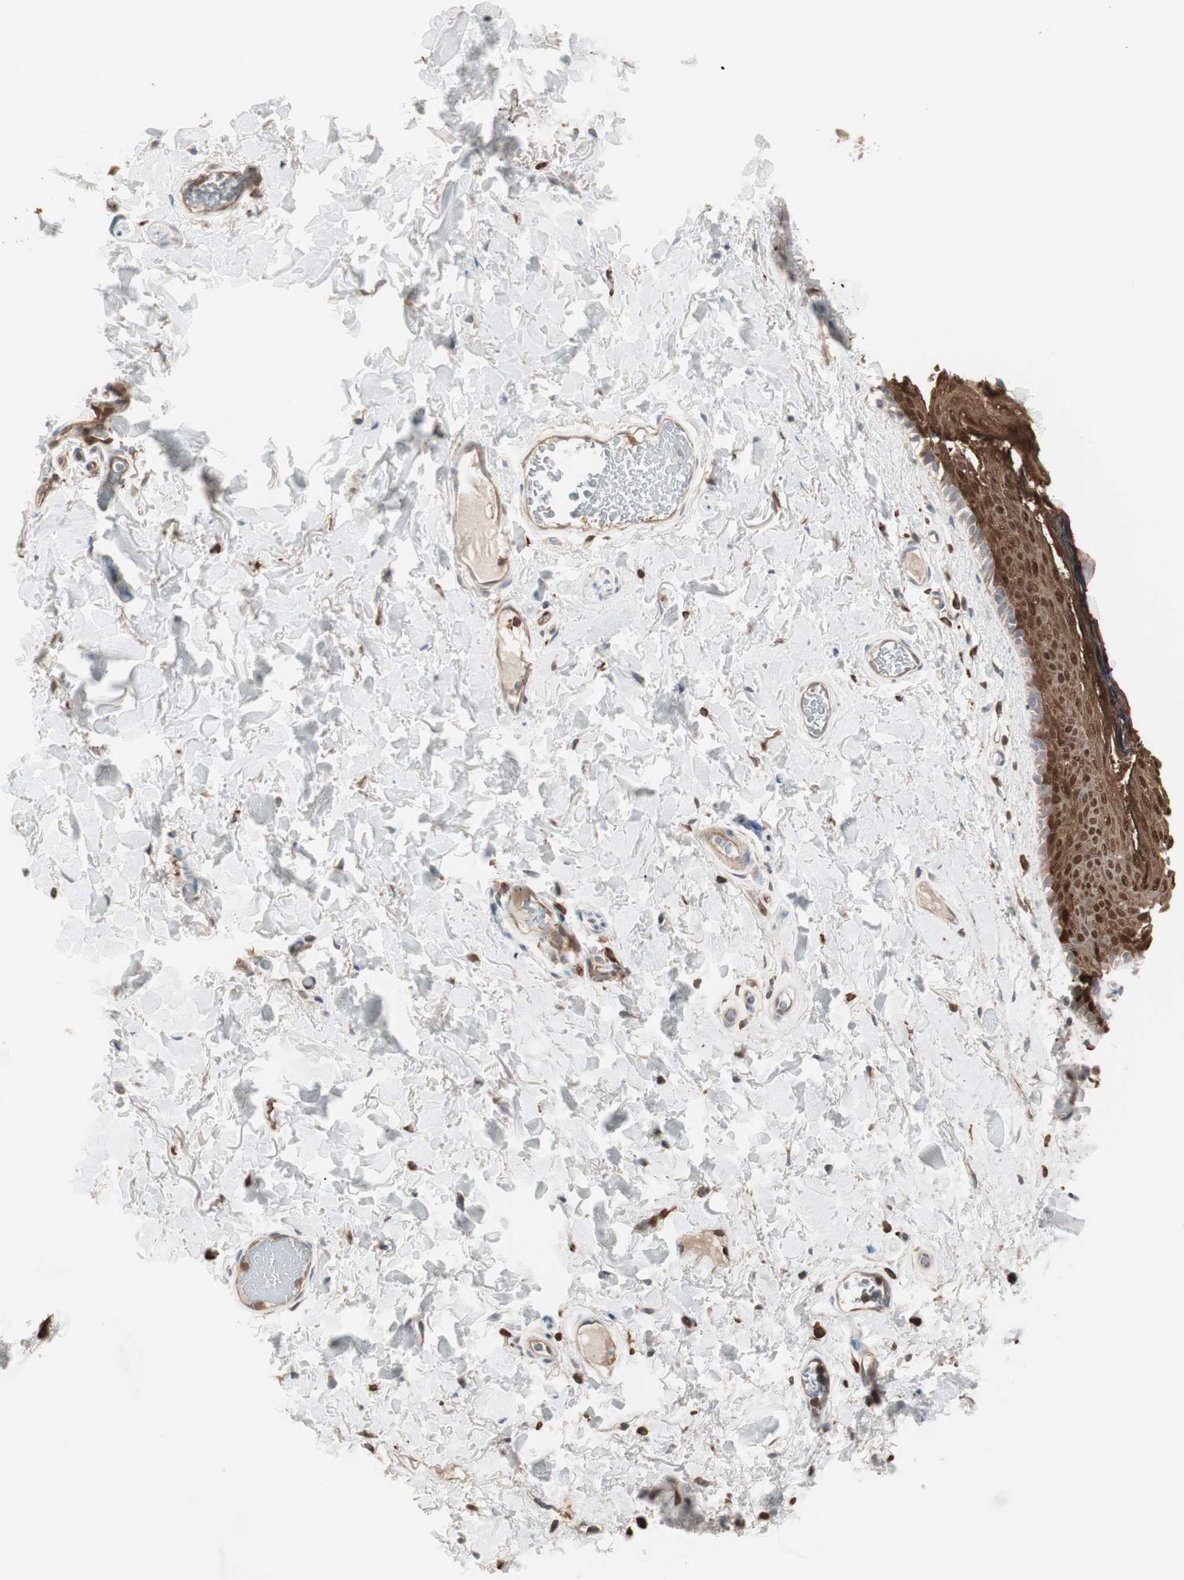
{"staining": {"intensity": "strong", "quantity": ">75%", "location": "cytoplasmic/membranous,nuclear"}, "tissue": "skin", "cell_type": "Epidermal cells", "image_type": "normal", "snomed": [{"axis": "morphology", "description": "Normal tissue, NOS"}, {"axis": "topography", "description": "Anal"}], "caption": "A histopathology image of skin stained for a protein displays strong cytoplasmic/membranous,nuclear brown staining in epidermal cells.", "gene": "STAB1", "patient": {"sex": "male", "age": 74}}